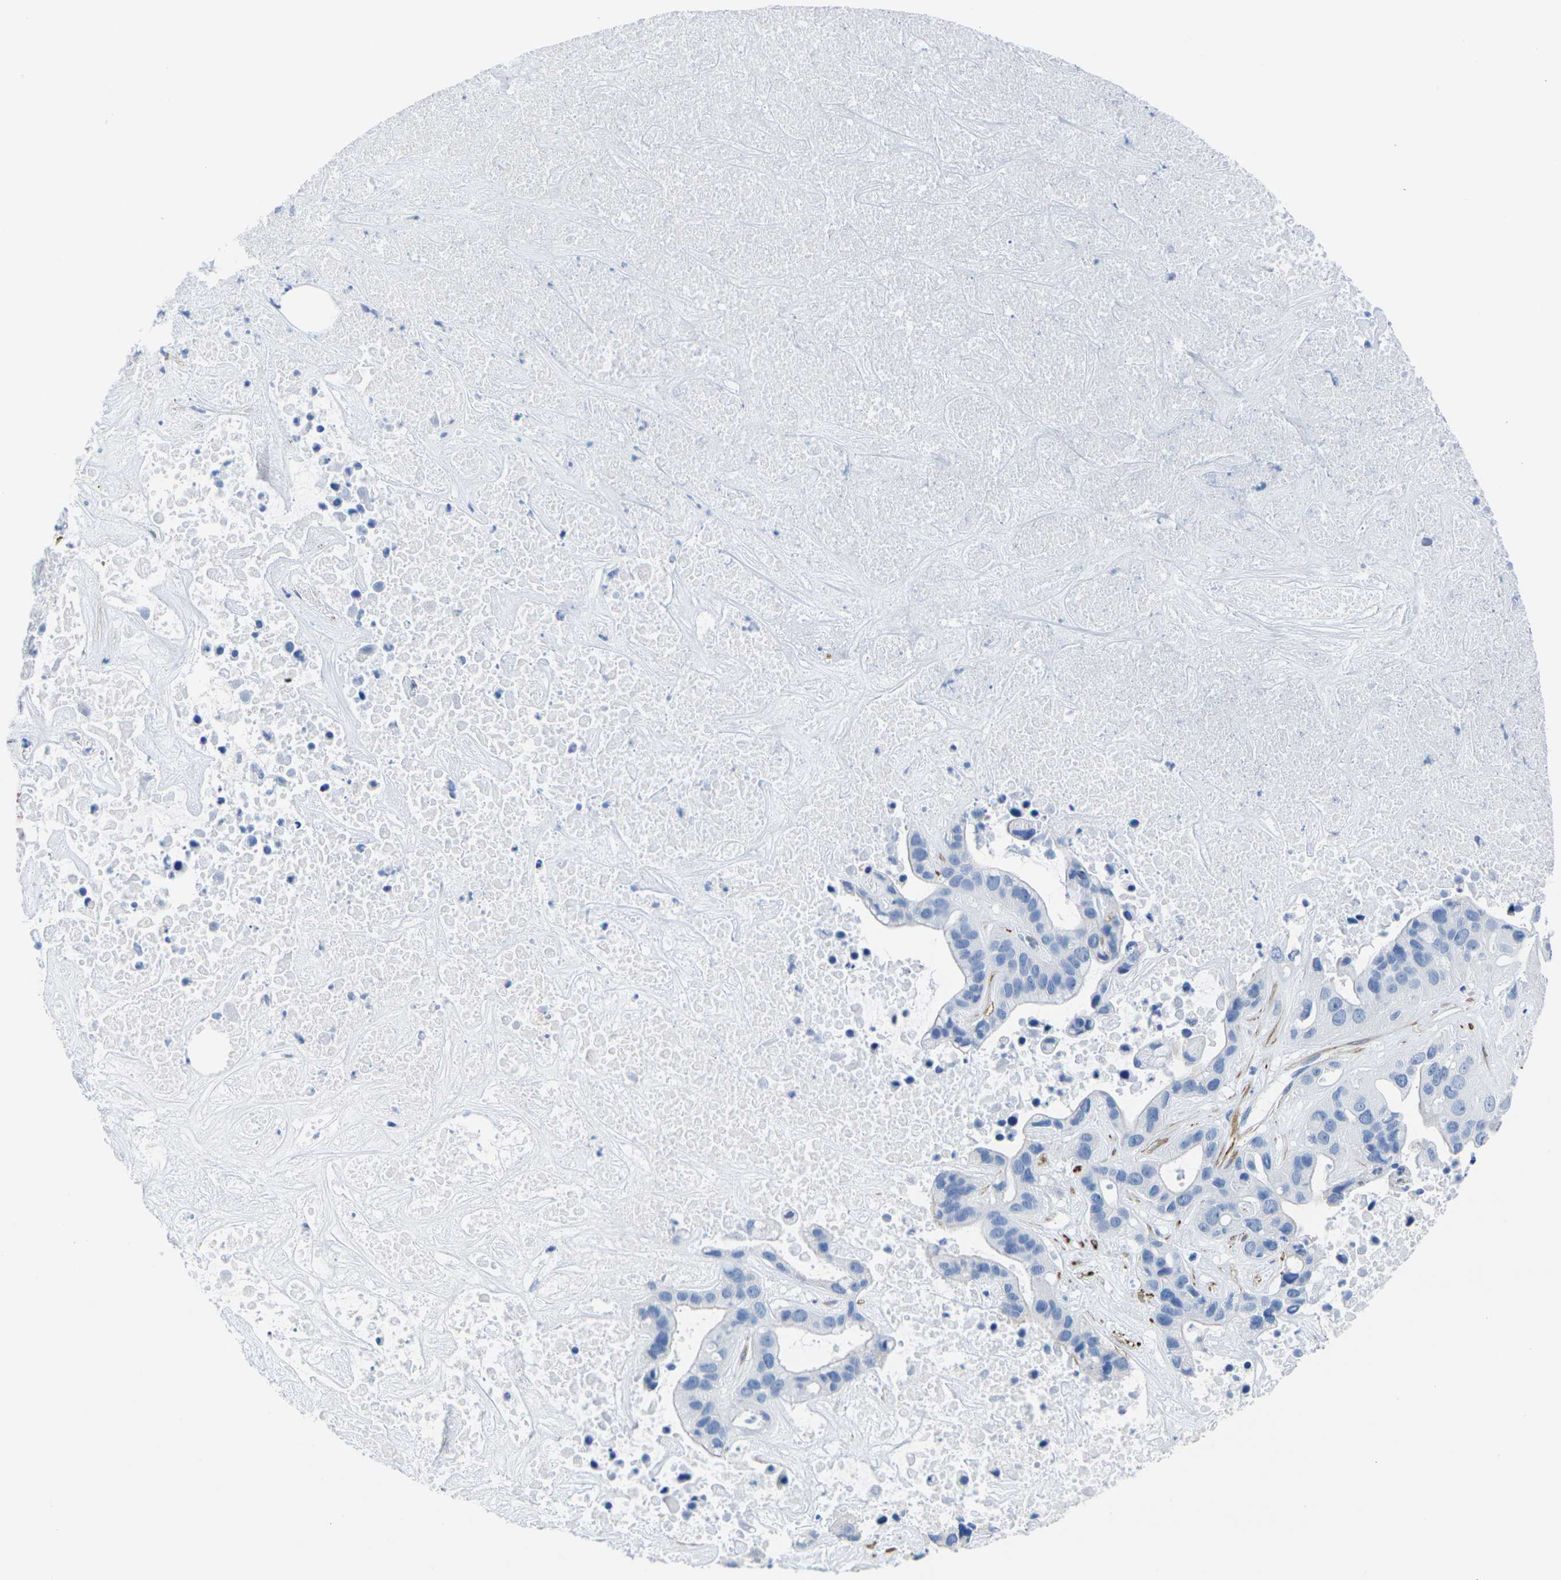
{"staining": {"intensity": "negative", "quantity": "none", "location": "none"}, "tissue": "liver cancer", "cell_type": "Tumor cells", "image_type": "cancer", "snomed": [{"axis": "morphology", "description": "Cholangiocarcinoma"}, {"axis": "topography", "description": "Liver"}], "caption": "This is an IHC image of liver cholangiocarcinoma. There is no staining in tumor cells.", "gene": "CNN1", "patient": {"sex": "female", "age": 65}}